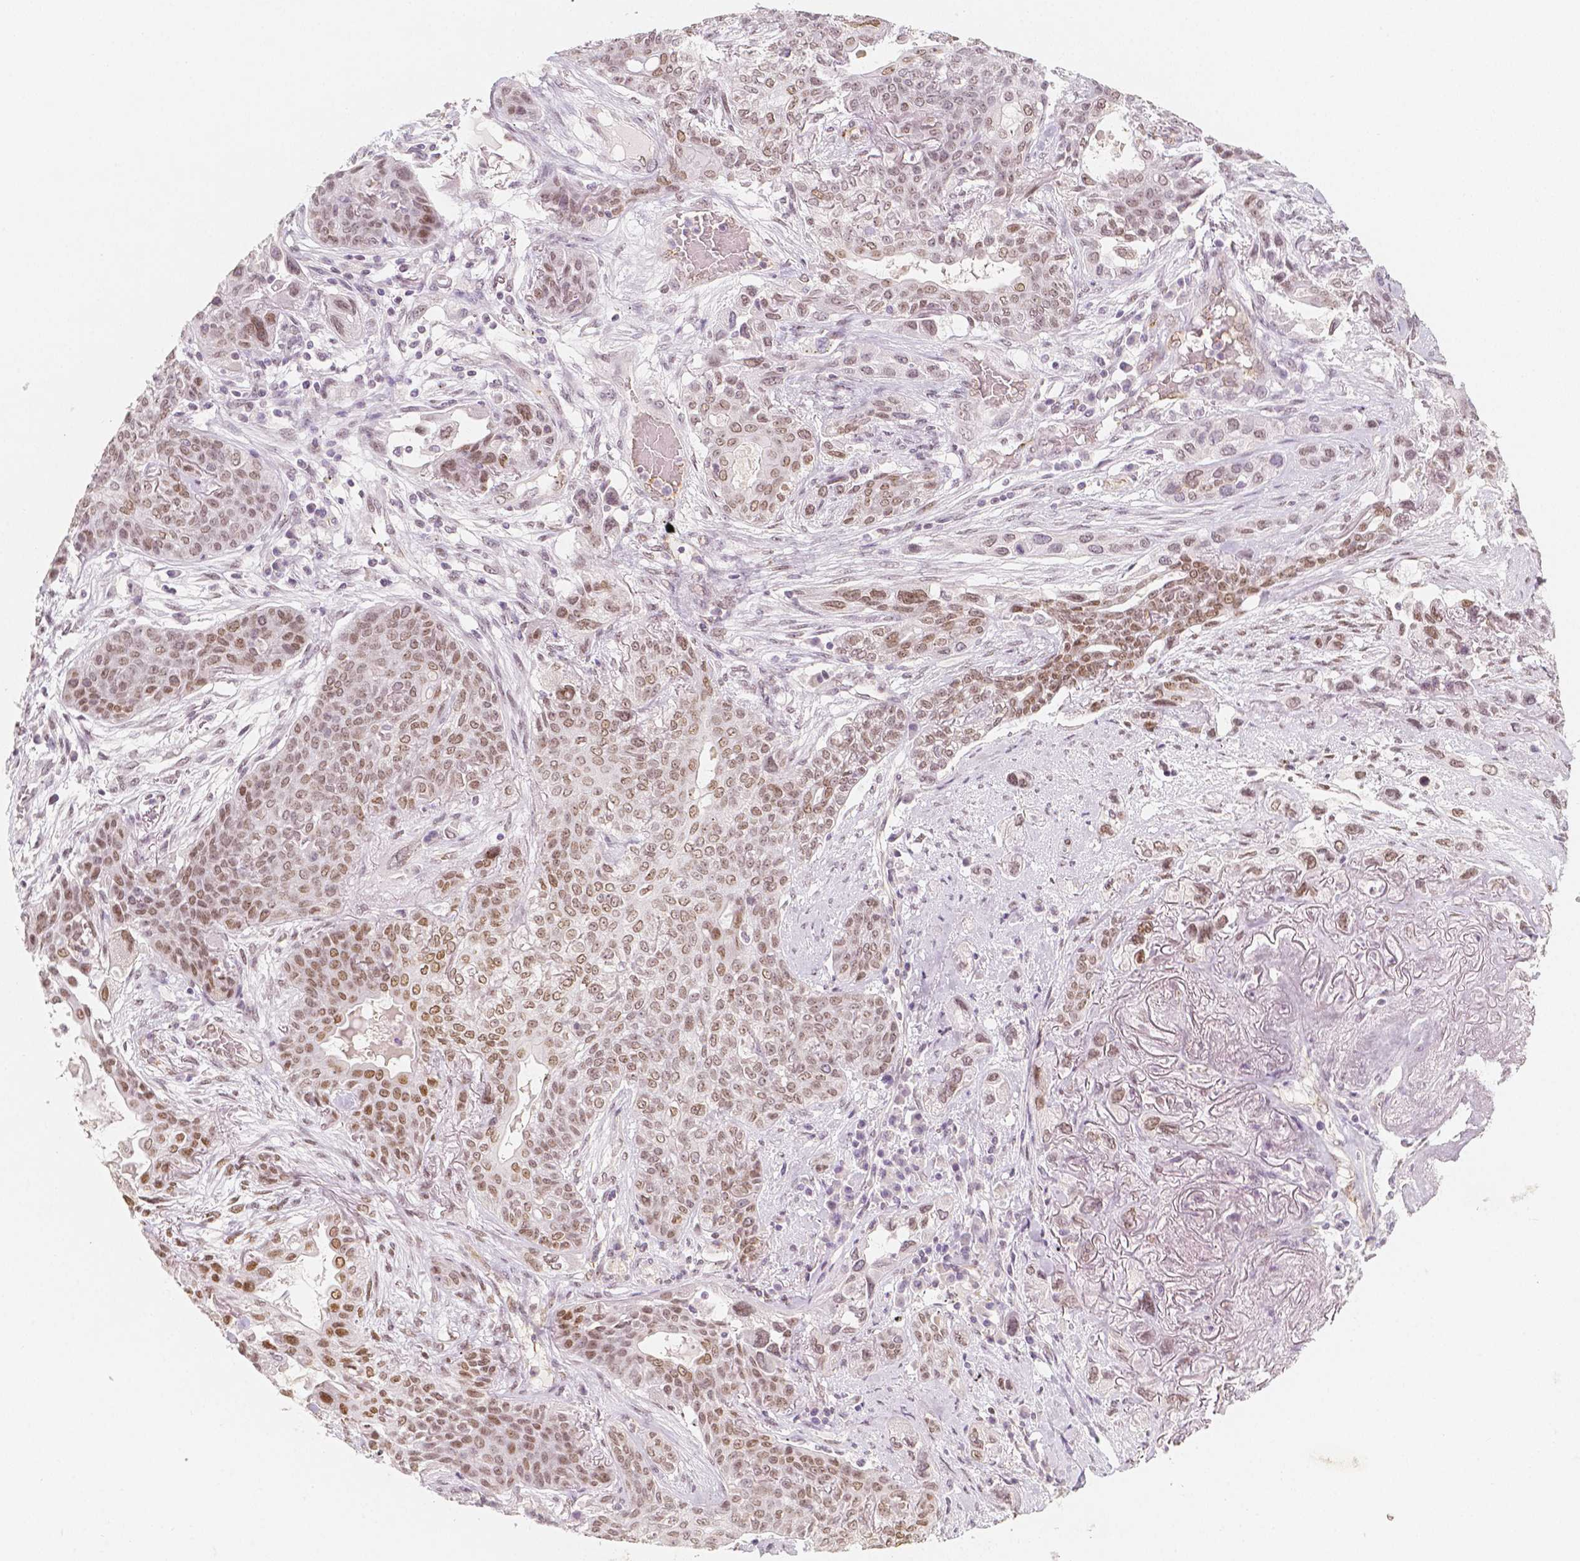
{"staining": {"intensity": "moderate", "quantity": ">75%", "location": "nuclear"}, "tissue": "lung cancer", "cell_type": "Tumor cells", "image_type": "cancer", "snomed": [{"axis": "morphology", "description": "Squamous cell carcinoma, NOS"}, {"axis": "topography", "description": "Lung"}], "caption": "About >75% of tumor cells in human squamous cell carcinoma (lung) display moderate nuclear protein staining as visualized by brown immunohistochemical staining.", "gene": "KDM5B", "patient": {"sex": "female", "age": 70}}